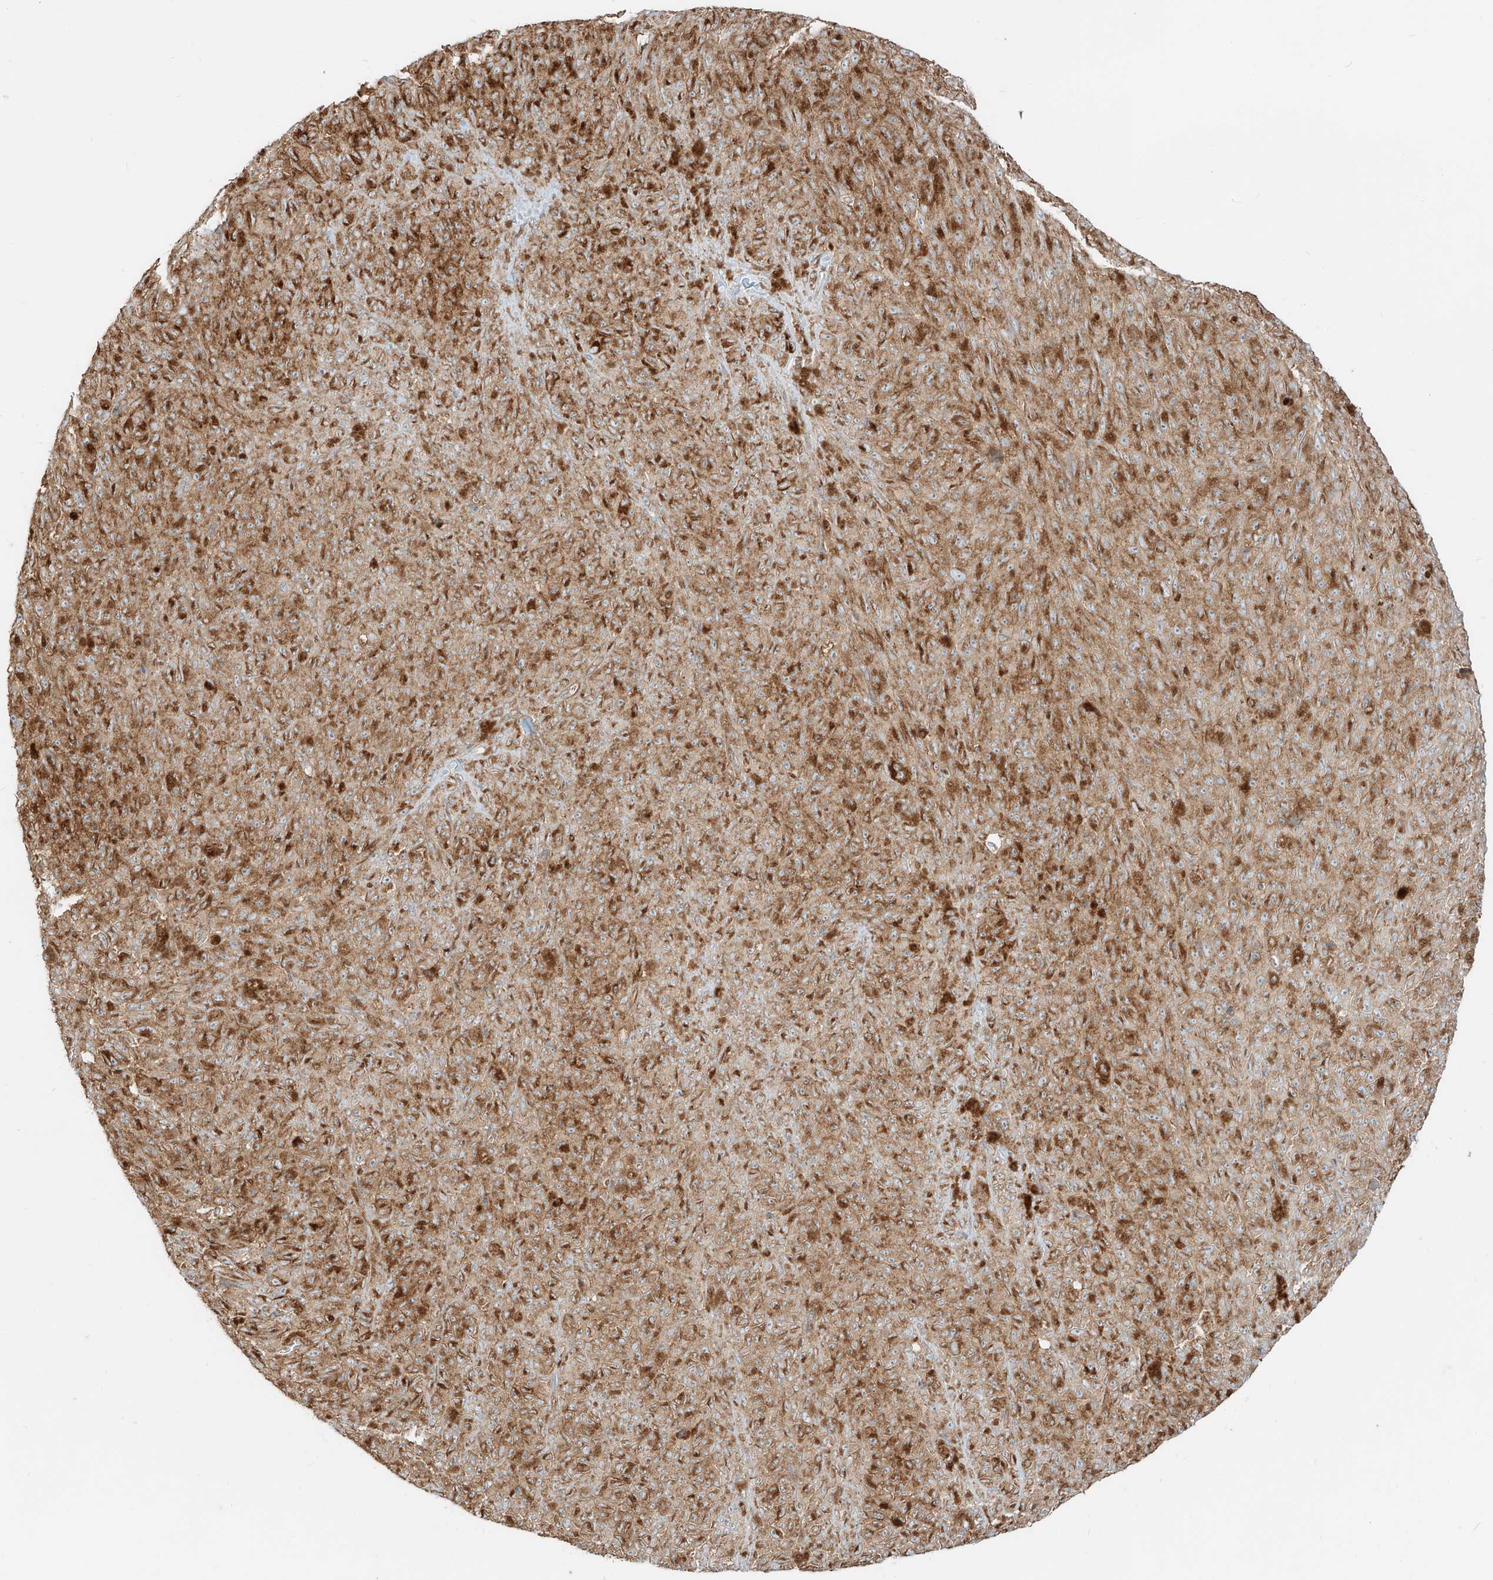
{"staining": {"intensity": "strong", "quantity": ">75%", "location": "cytoplasmic/membranous"}, "tissue": "melanoma", "cell_type": "Tumor cells", "image_type": "cancer", "snomed": [{"axis": "morphology", "description": "Malignant melanoma, NOS"}, {"axis": "topography", "description": "Skin"}], "caption": "High-magnification brightfield microscopy of melanoma stained with DAB (3,3'-diaminobenzidine) (brown) and counterstained with hematoxylin (blue). tumor cells exhibit strong cytoplasmic/membranous expression is appreciated in about>75% of cells.", "gene": "CCDC115", "patient": {"sex": "female", "age": 82}}